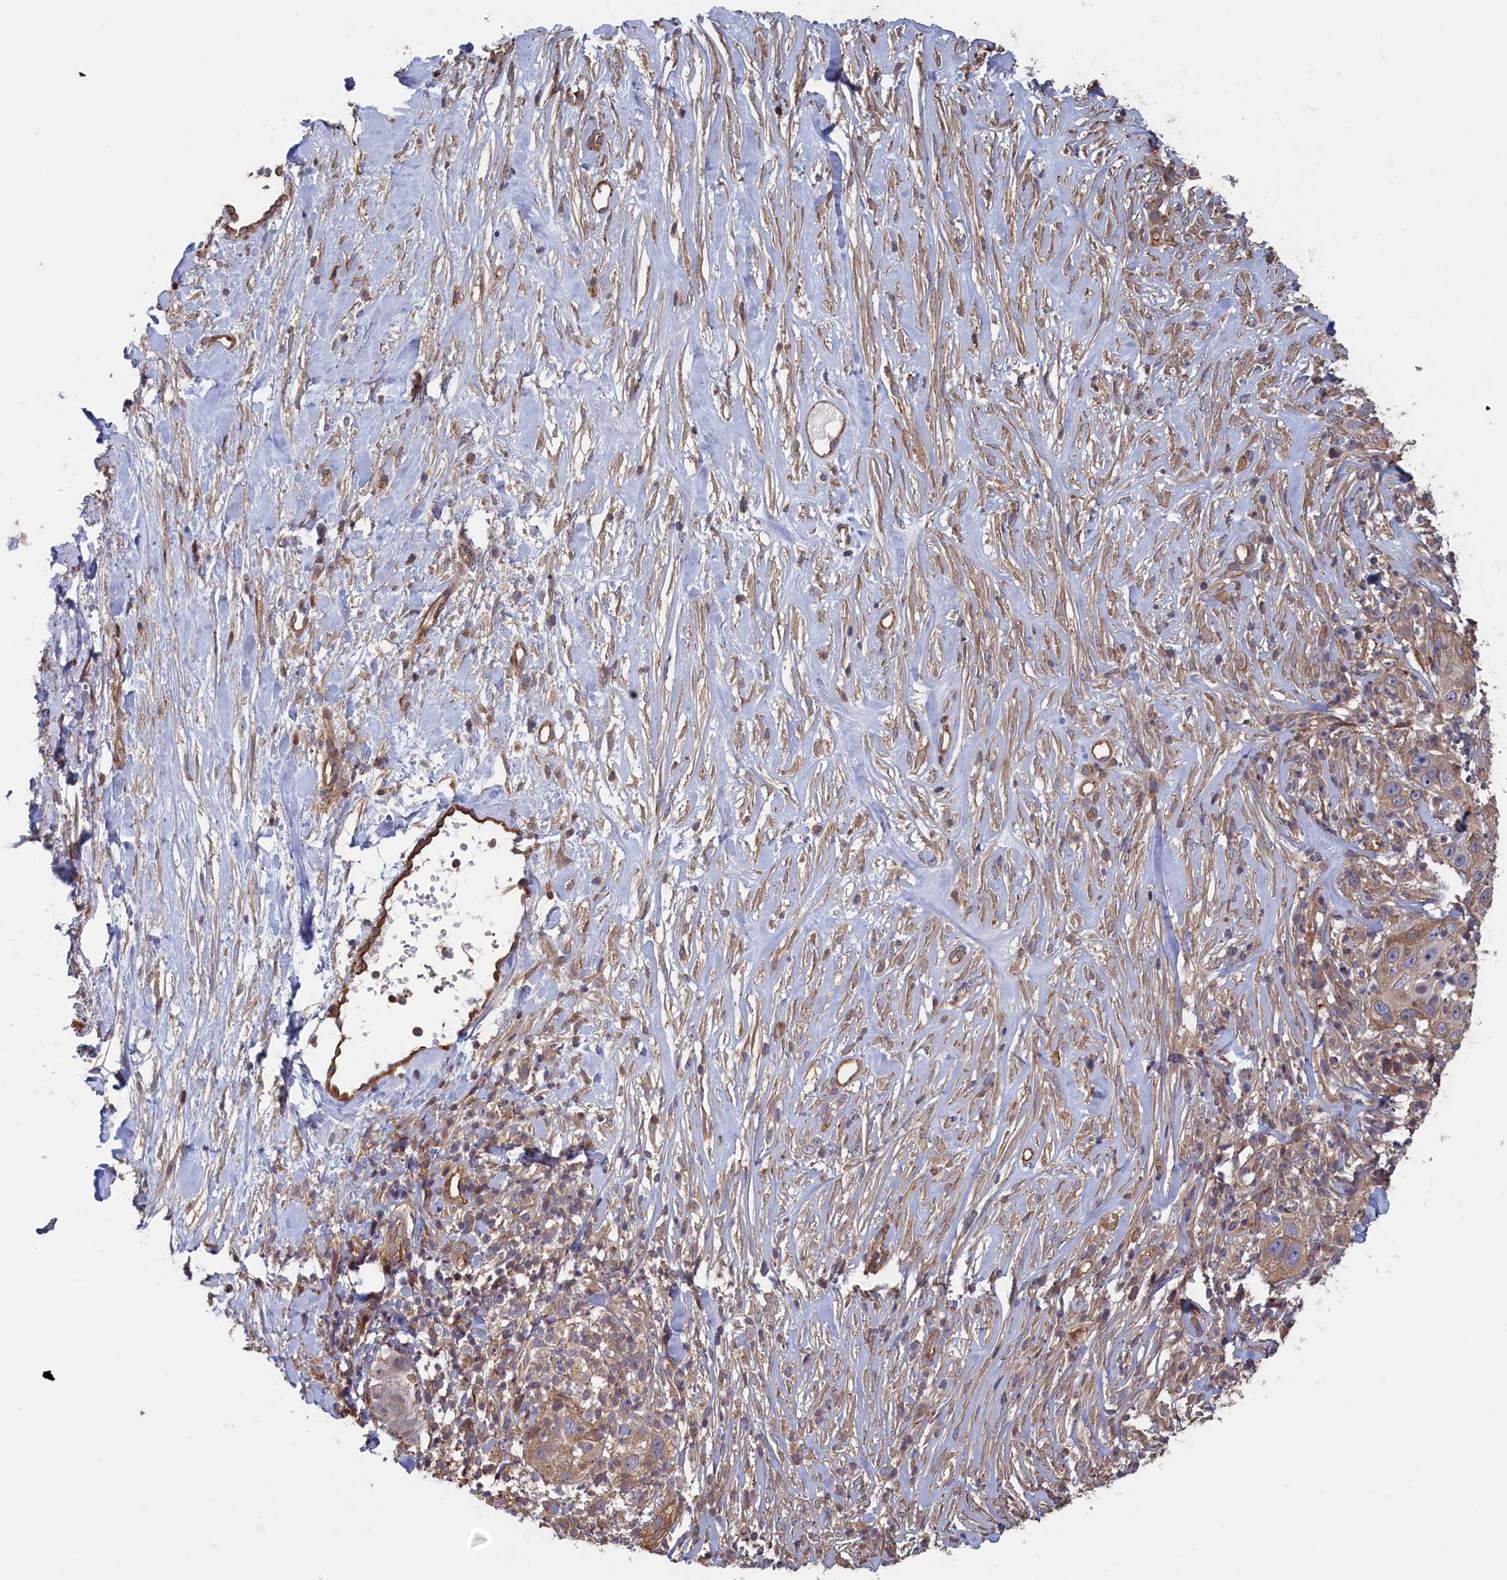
{"staining": {"intensity": "moderate", "quantity": ">75%", "location": "cytoplasmic/membranous"}, "tissue": "skin cancer", "cell_type": "Tumor cells", "image_type": "cancer", "snomed": [{"axis": "morphology", "description": "Squamous cell carcinoma, NOS"}, {"axis": "topography", "description": "Skin"}], "caption": "Moderate cytoplasmic/membranous staining is present in approximately >75% of tumor cells in skin cancer (squamous cell carcinoma).", "gene": "RILPL1", "patient": {"sex": "female", "age": 44}}